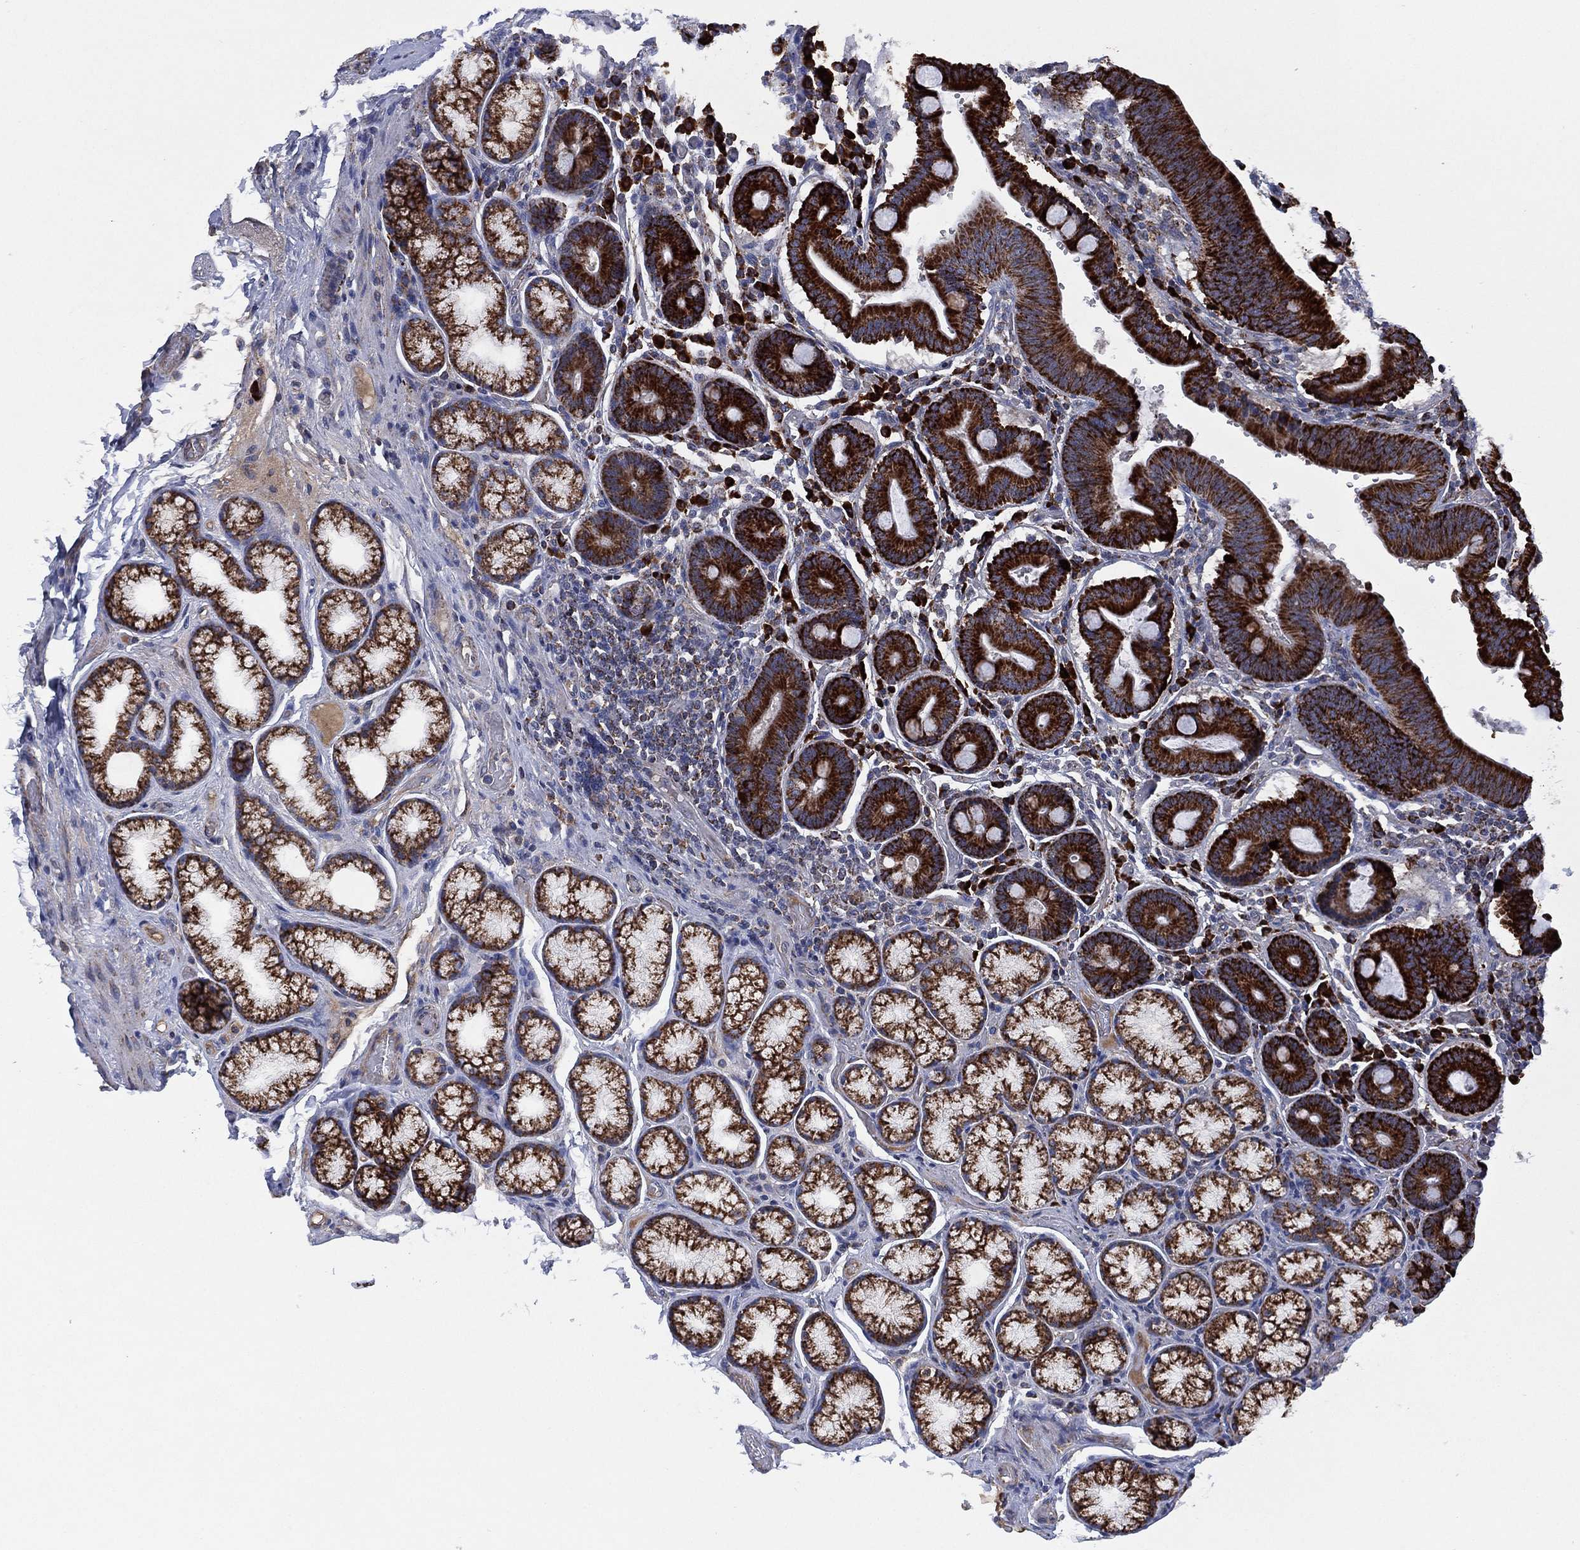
{"staining": {"intensity": "strong", "quantity": ">75%", "location": "cytoplasmic/membranous"}, "tissue": "duodenum", "cell_type": "Glandular cells", "image_type": "normal", "snomed": [{"axis": "morphology", "description": "Normal tissue, NOS"}, {"axis": "topography", "description": "Duodenum"}], "caption": "High-power microscopy captured an immunohistochemistry (IHC) histopathology image of normal duodenum, revealing strong cytoplasmic/membranous positivity in approximately >75% of glandular cells. The protein is stained brown, and the nuclei are stained in blue (DAB IHC with brightfield microscopy, high magnification).", "gene": "PPP2R5A", "patient": {"sex": "female", "age": 62}}